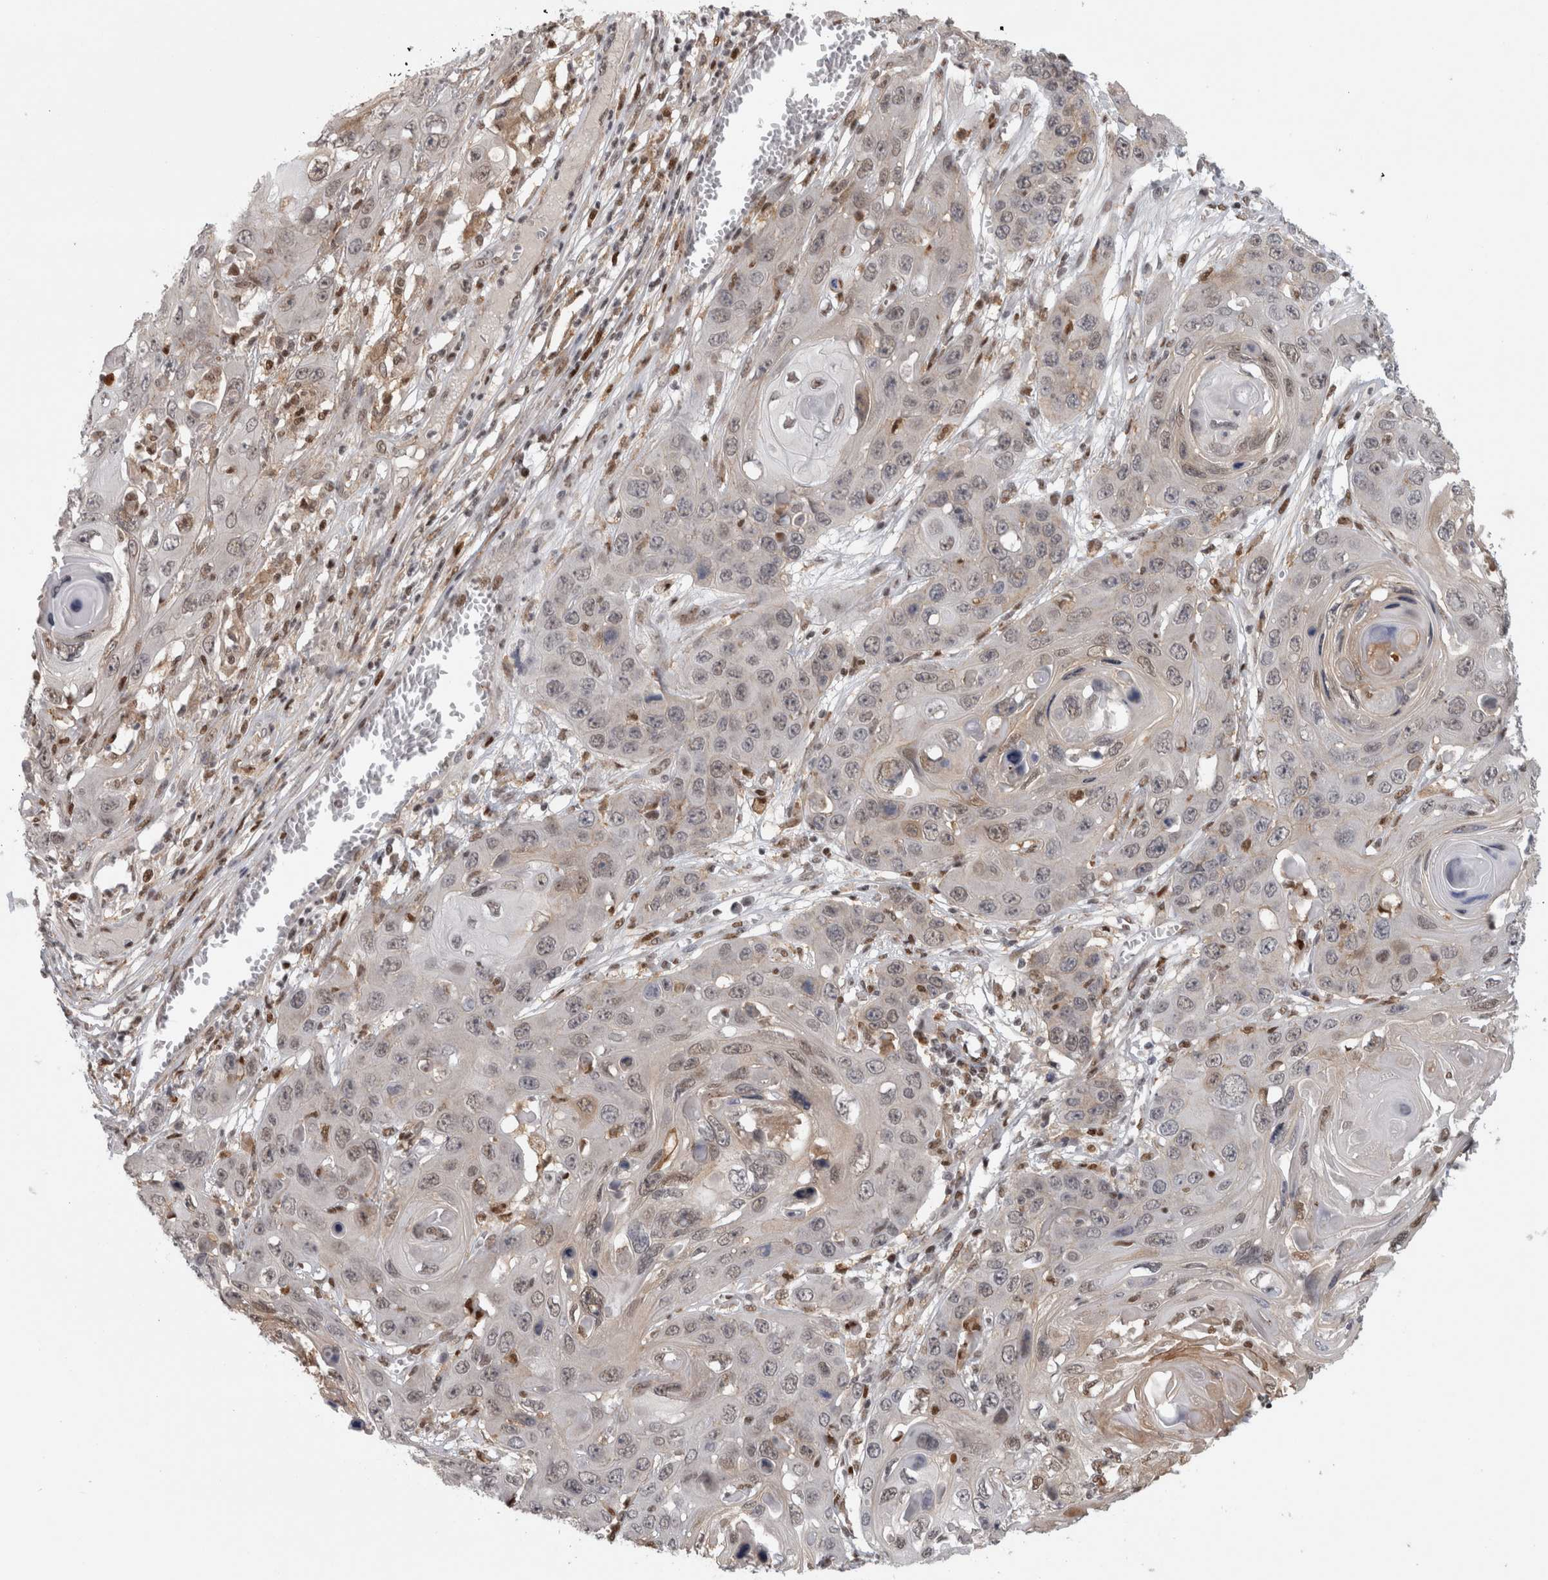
{"staining": {"intensity": "weak", "quantity": "25%-75%", "location": "cytoplasmic/membranous,nuclear"}, "tissue": "skin cancer", "cell_type": "Tumor cells", "image_type": "cancer", "snomed": [{"axis": "morphology", "description": "Squamous cell carcinoma, NOS"}, {"axis": "topography", "description": "Skin"}], "caption": "Immunohistochemistry histopathology image of neoplastic tissue: skin cancer stained using immunohistochemistry (IHC) displays low levels of weak protein expression localized specifically in the cytoplasmic/membranous and nuclear of tumor cells, appearing as a cytoplasmic/membranous and nuclear brown color.", "gene": "SRARP", "patient": {"sex": "male", "age": 55}}